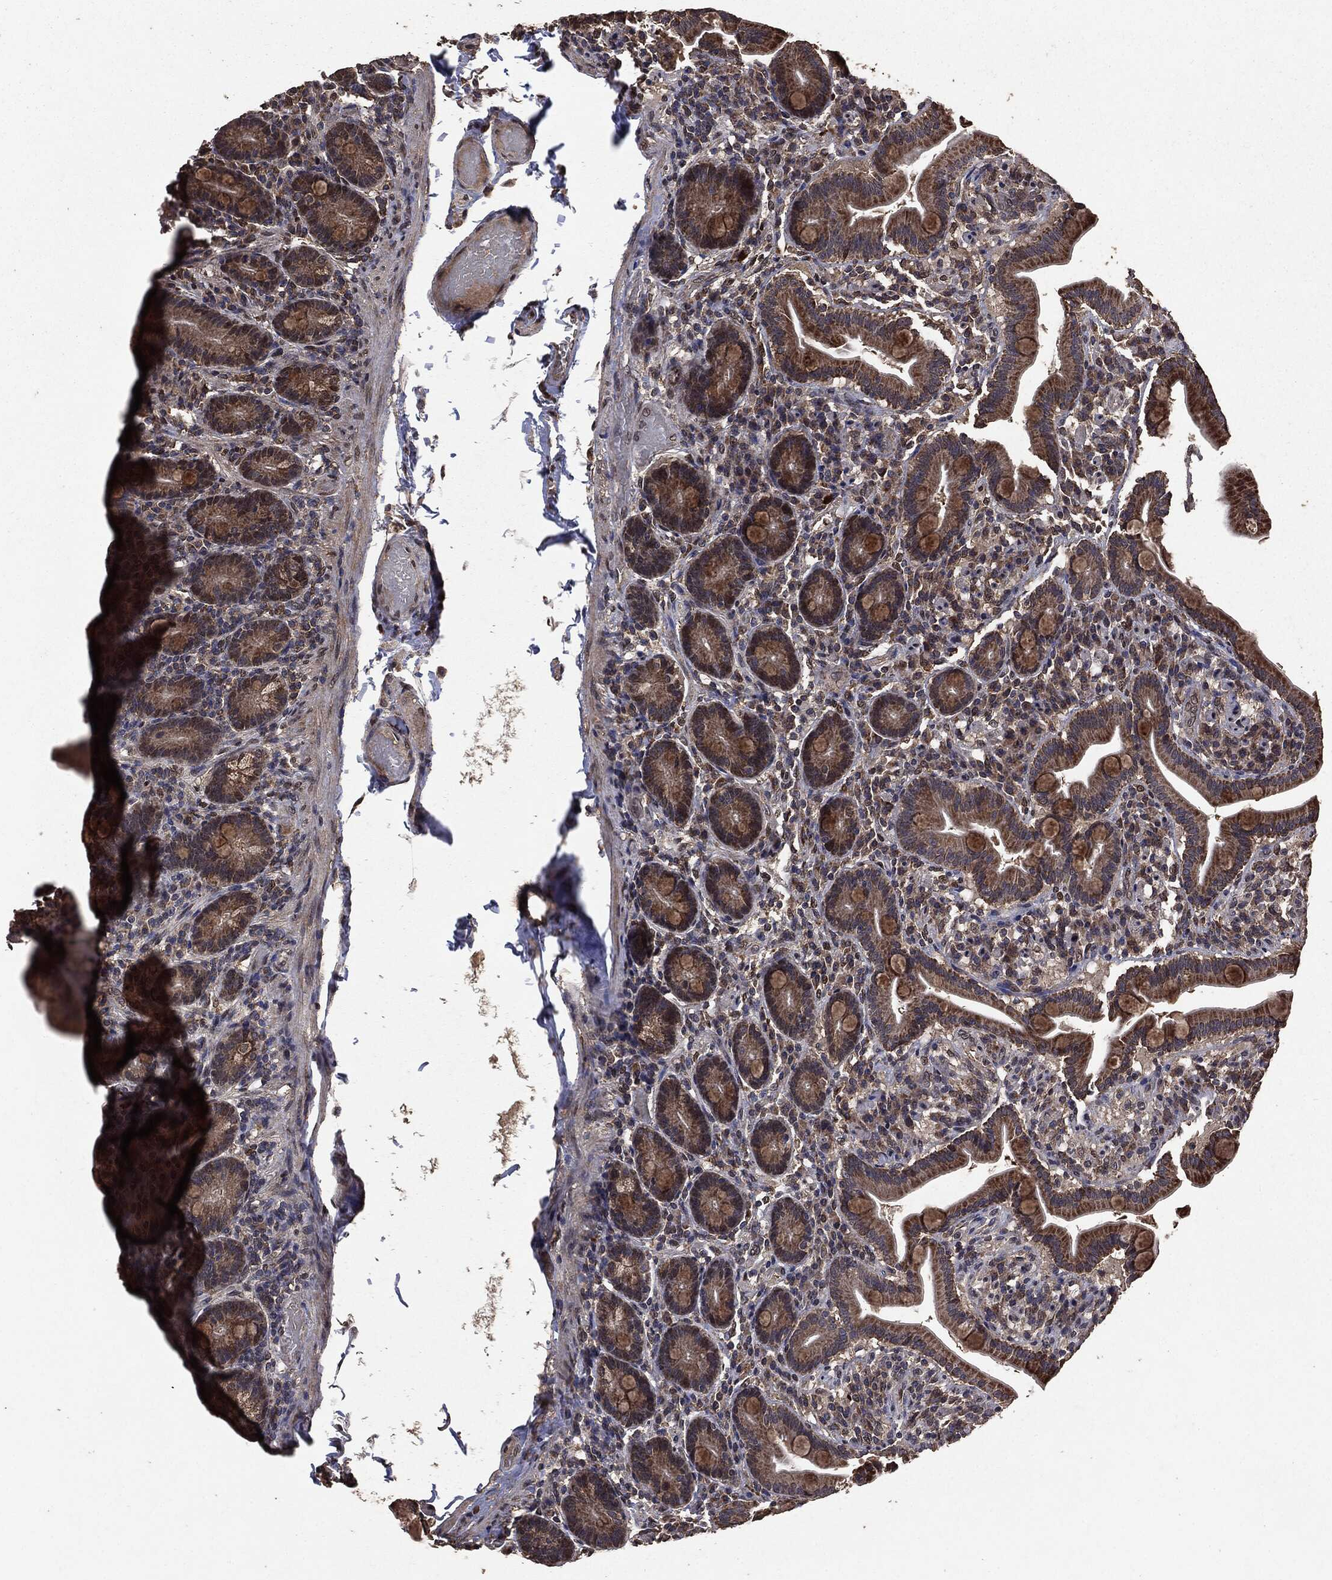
{"staining": {"intensity": "strong", "quantity": "25%-75%", "location": "cytoplasmic/membranous"}, "tissue": "small intestine", "cell_type": "Glandular cells", "image_type": "normal", "snomed": [{"axis": "morphology", "description": "Normal tissue, NOS"}, {"axis": "topography", "description": "Small intestine"}], "caption": "Normal small intestine displays strong cytoplasmic/membranous expression in approximately 25%-75% of glandular cells, visualized by immunohistochemistry.", "gene": "PPP6R2", "patient": {"sex": "male", "age": 66}}